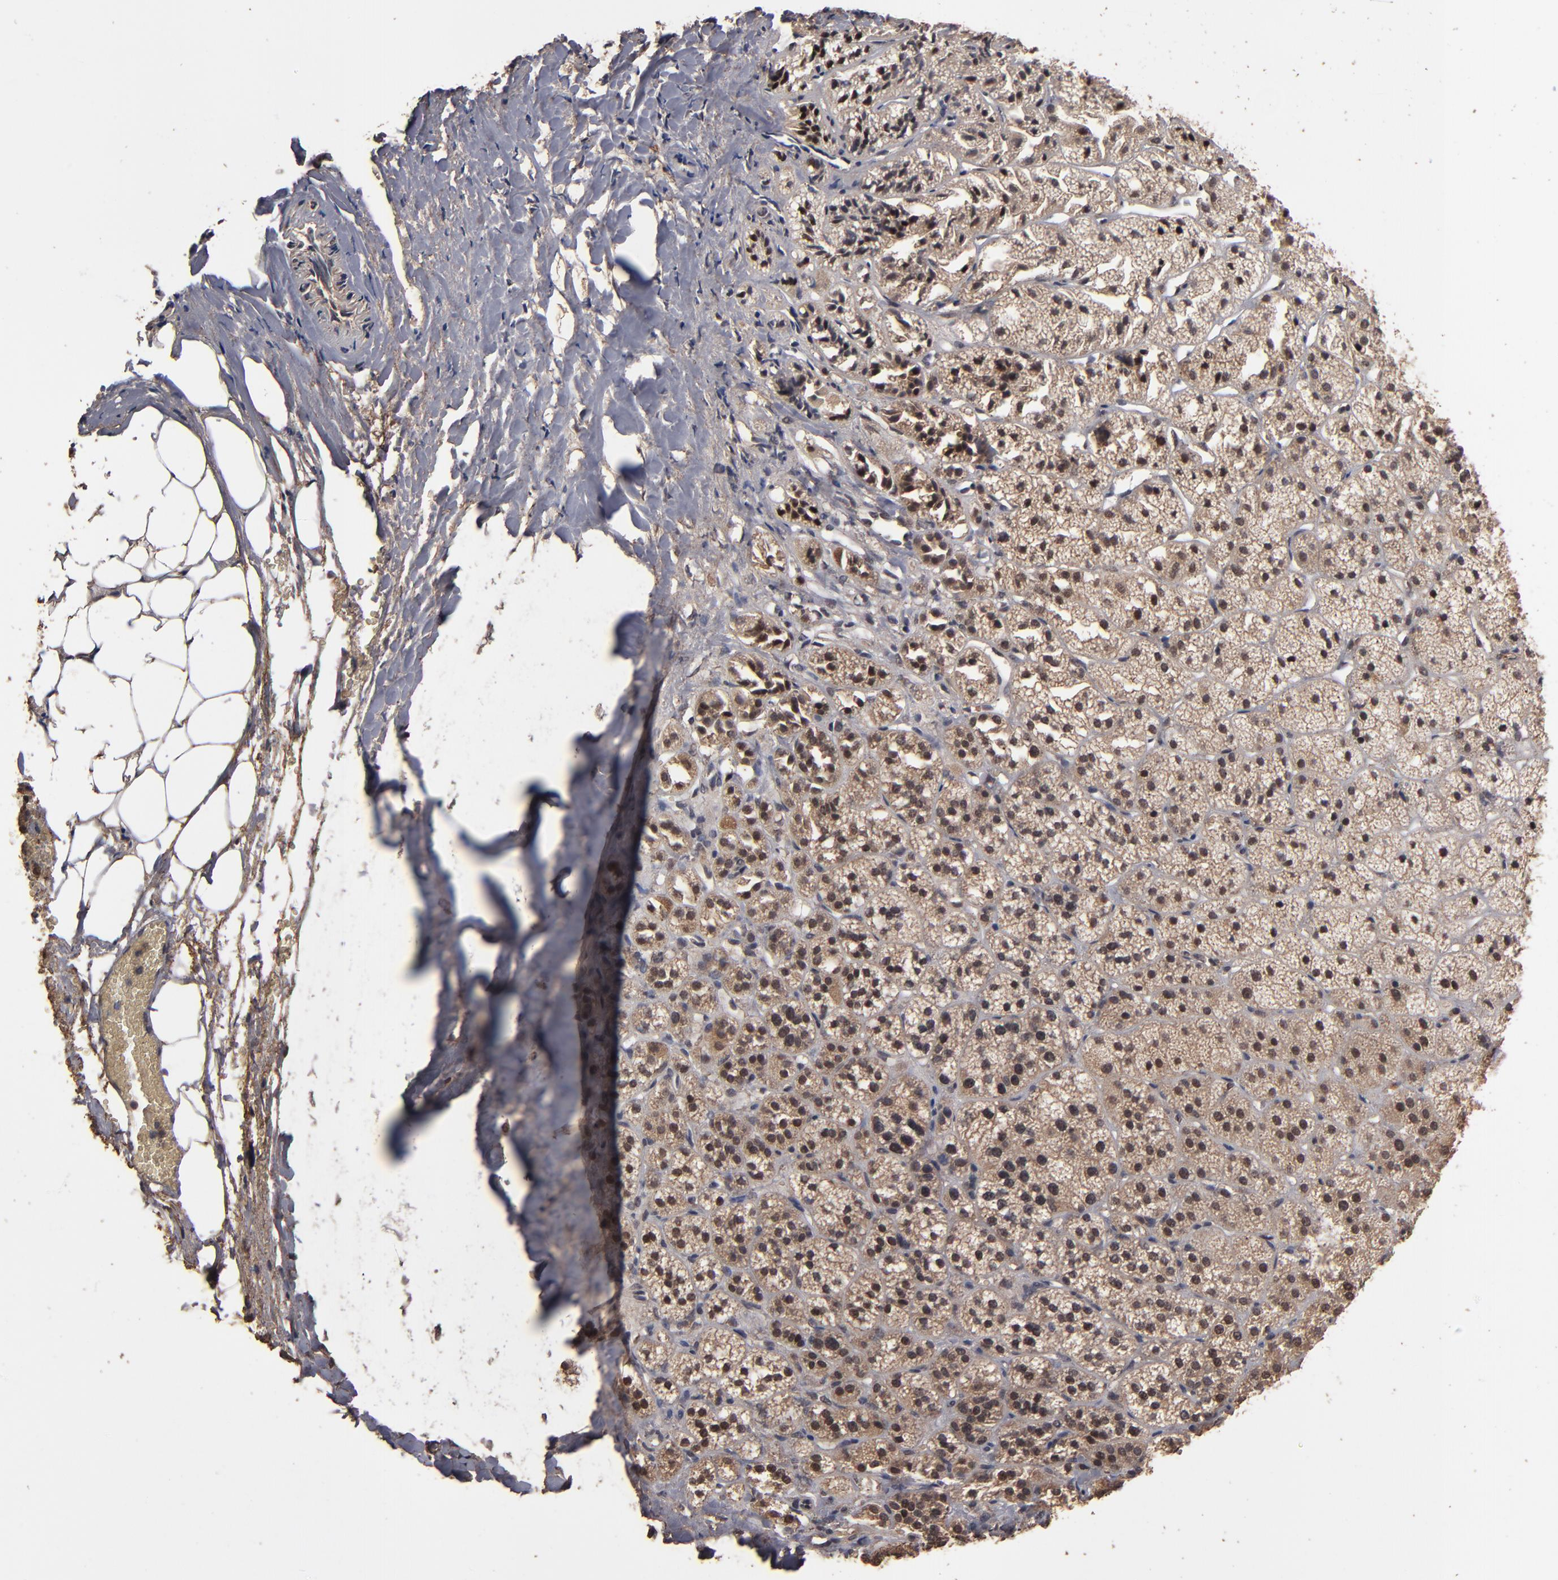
{"staining": {"intensity": "moderate", "quantity": ">75%", "location": "cytoplasmic/membranous,nuclear"}, "tissue": "adrenal gland", "cell_type": "Glandular cells", "image_type": "normal", "snomed": [{"axis": "morphology", "description": "Normal tissue, NOS"}, {"axis": "topography", "description": "Adrenal gland"}], "caption": "Immunohistochemical staining of unremarkable adrenal gland shows >75% levels of moderate cytoplasmic/membranous,nuclear protein positivity in about >75% of glandular cells.", "gene": "NXF2B", "patient": {"sex": "female", "age": 71}}